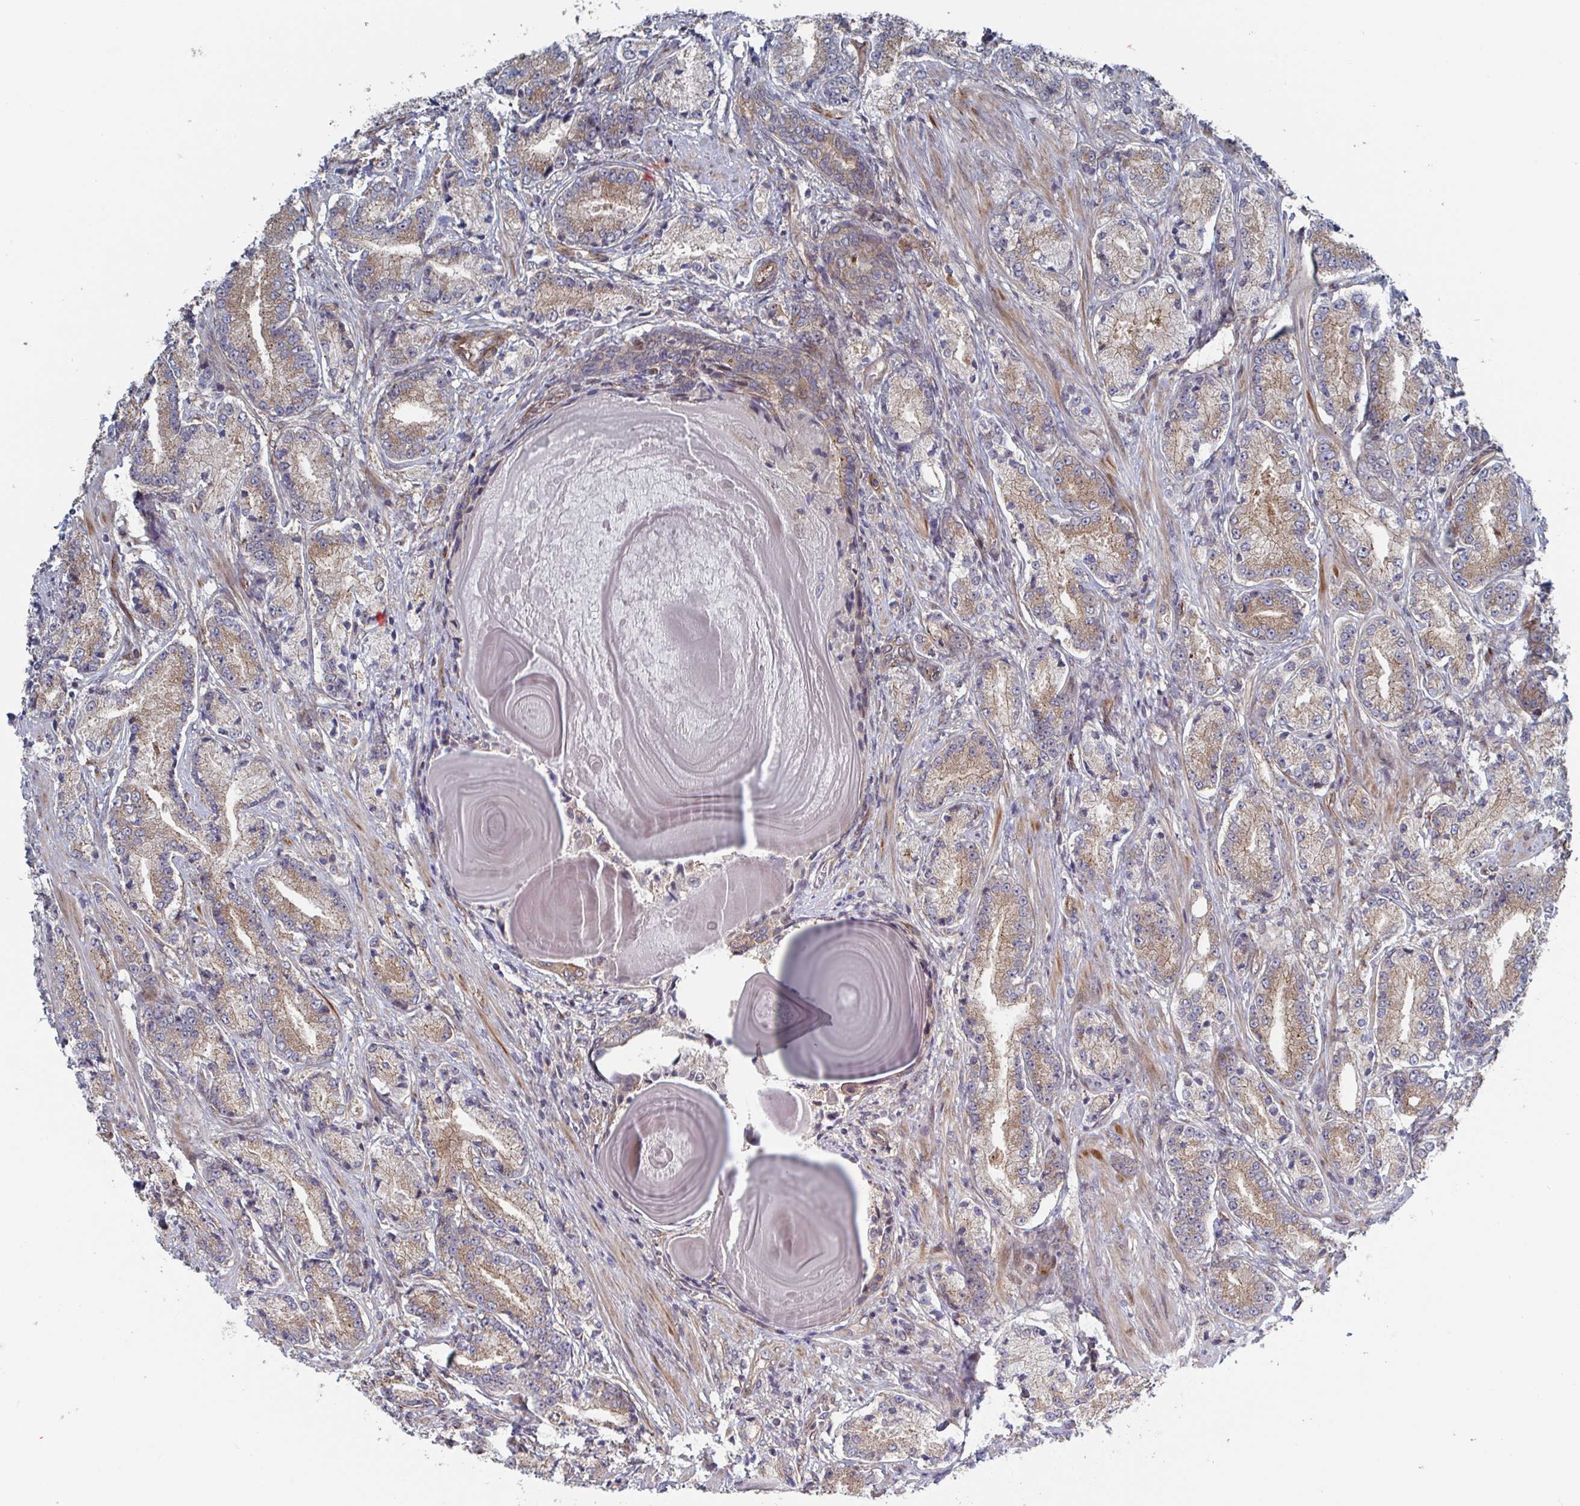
{"staining": {"intensity": "weak", "quantity": ">75%", "location": "cytoplasmic/membranous"}, "tissue": "prostate cancer", "cell_type": "Tumor cells", "image_type": "cancer", "snomed": [{"axis": "morphology", "description": "Adenocarcinoma, High grade"}, {"axis": "topography", "description": "Prostate and seminal vesicle, NOS"}], "caption": "Protein expression analysis of prostate high-grade adenocarcinoma shows weak cytoplasmic/membranous positivity in about >75% of tumor cells.", "gene": "DVL3", "patient": {"sex": "male", "age": 61}}